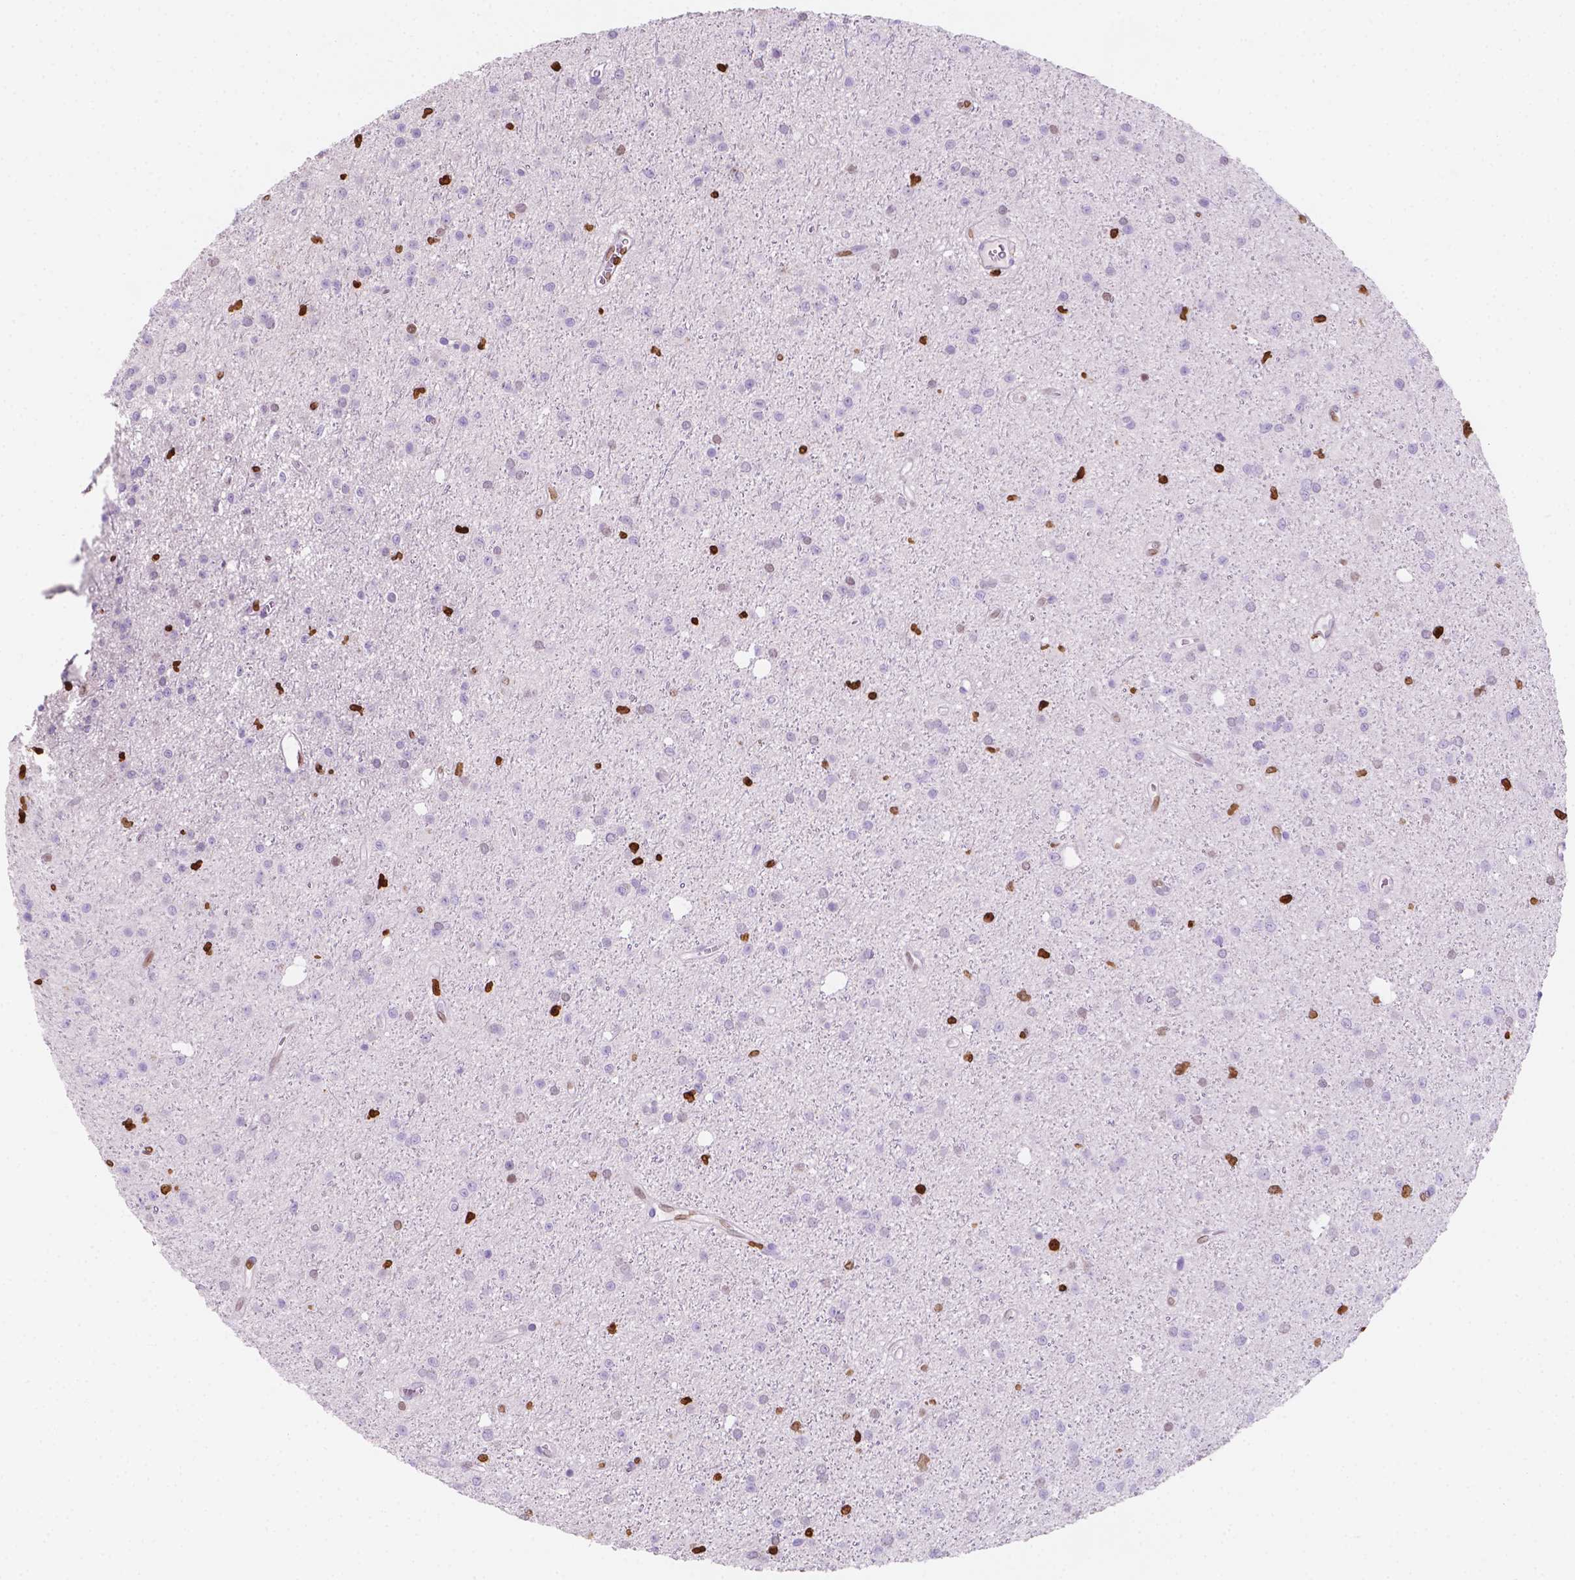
{"staining": {"intensity": "strong", "quantity": "<25%", "location": "nuclear"}, "tissue": "glioma", "cell_type": "Tumor cells", "image_type": "cancer", "snomed": [{"axis": "morphology", "description": "Glioma, malignant, Low grade"}, {"axis": "topography", "description": "Brain"}], "caption": "Immunohistochemical staining of malignant glioma (low-grade) displays medium levels of strong nuclear protein expression in about <25% of tumor cells.", "gene": "CBY3", "patient": {"sex": "male", "age": 27}}